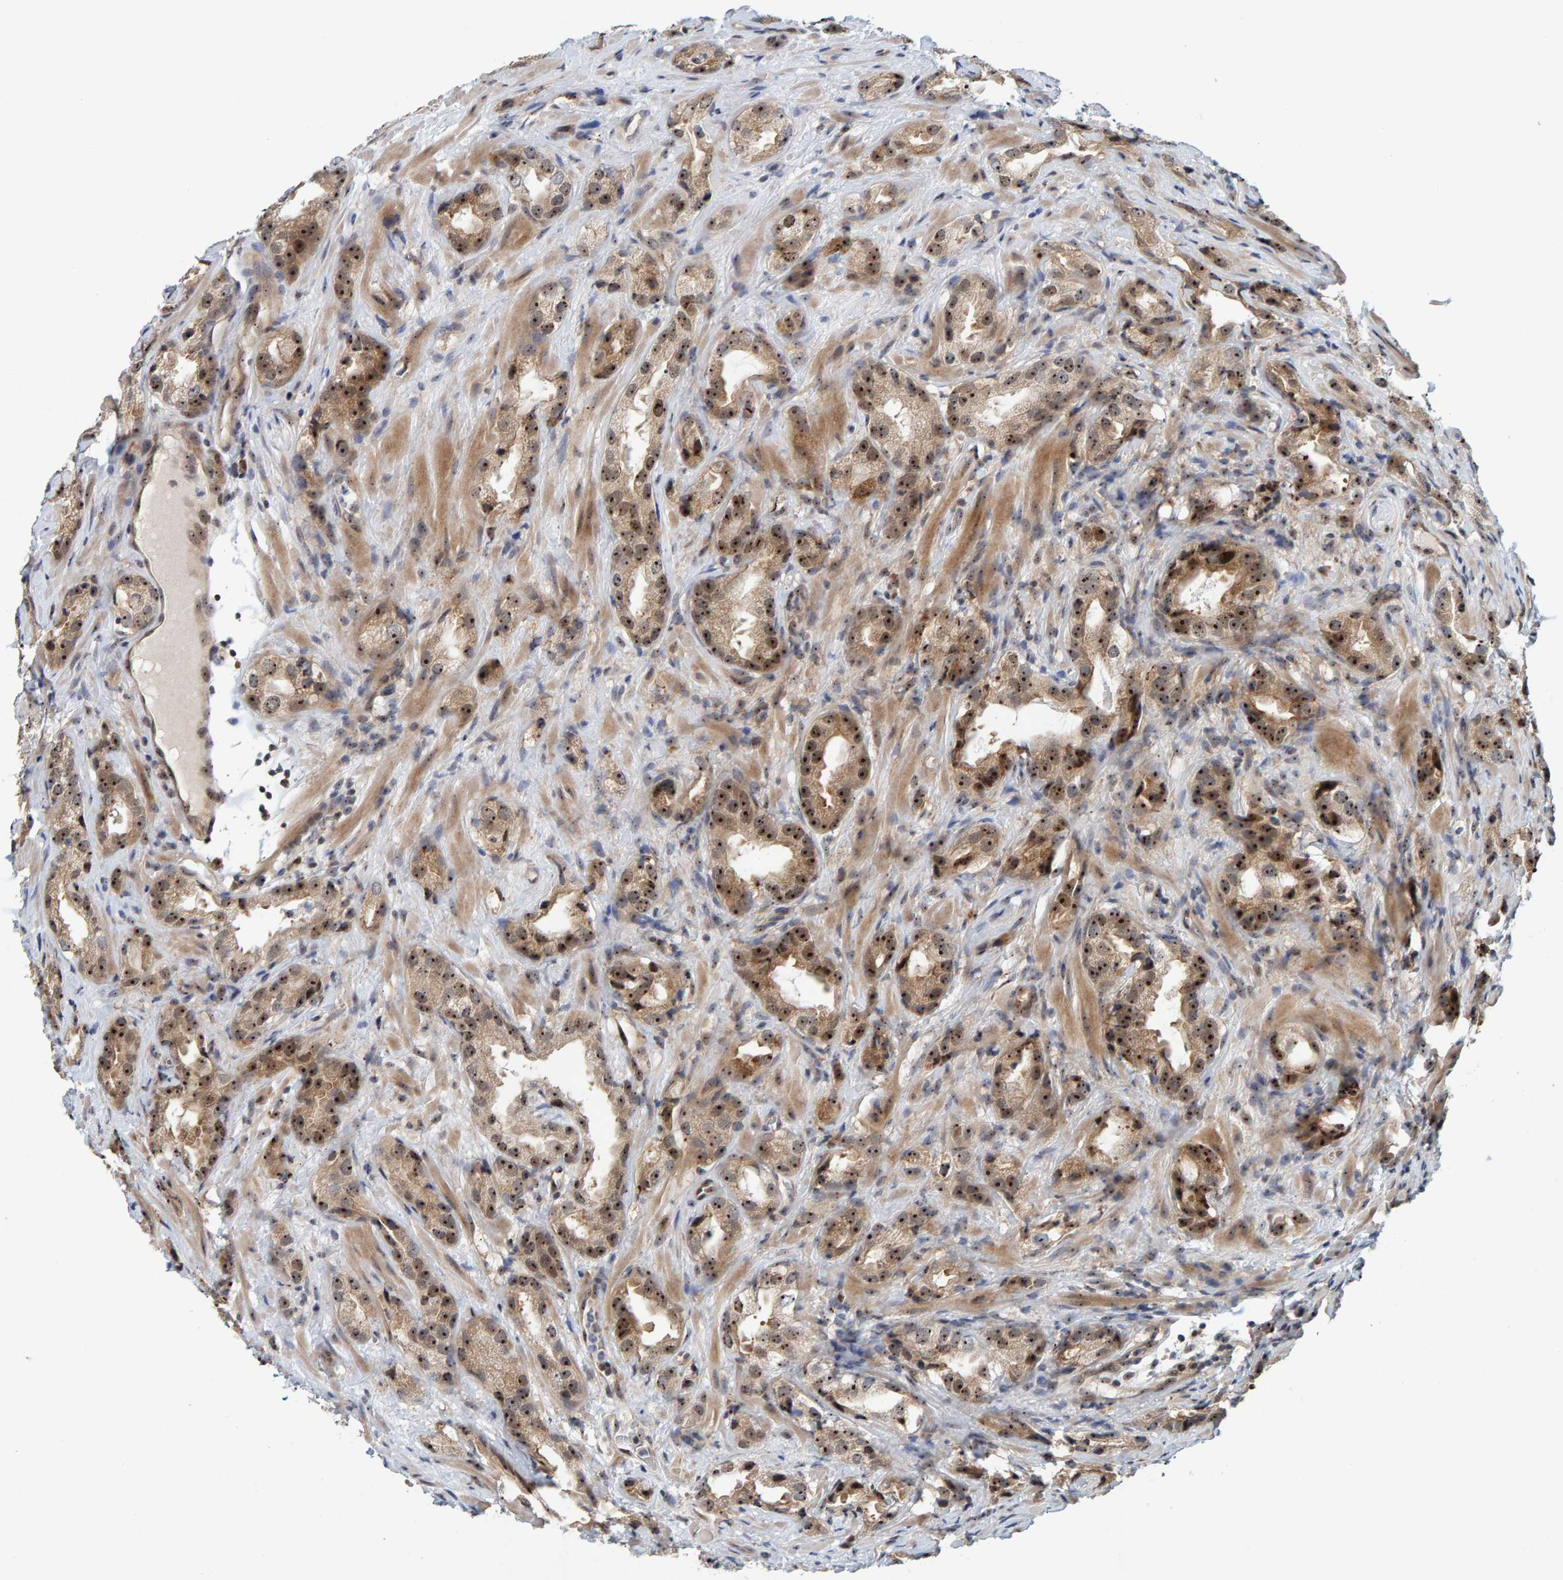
{"staining": {"intensity": "moderate", "quantity": ">75%", "location": "cytoplasmic/membranous,nuclear"}, "tissue": "prostate cancer", "cell_type": "Tumor cells", "image_type": "cancer", "snomed": [{"axis": "morphology", "description": "Adenocarcinoma, High grade"}, {"axis": "topography", "description": "Prostate"}], "caption": "A high-resolution photomicrograph shows immunohistochemistry (IHC) staining of prostate adenocarcinoma (high-grade), which reveals moderate cytoplasmic/membranous and nuclear expression in about >75% of tumor cells.", "gene": "POLR1E", "patient": {"sex": "male", "age": 63}}